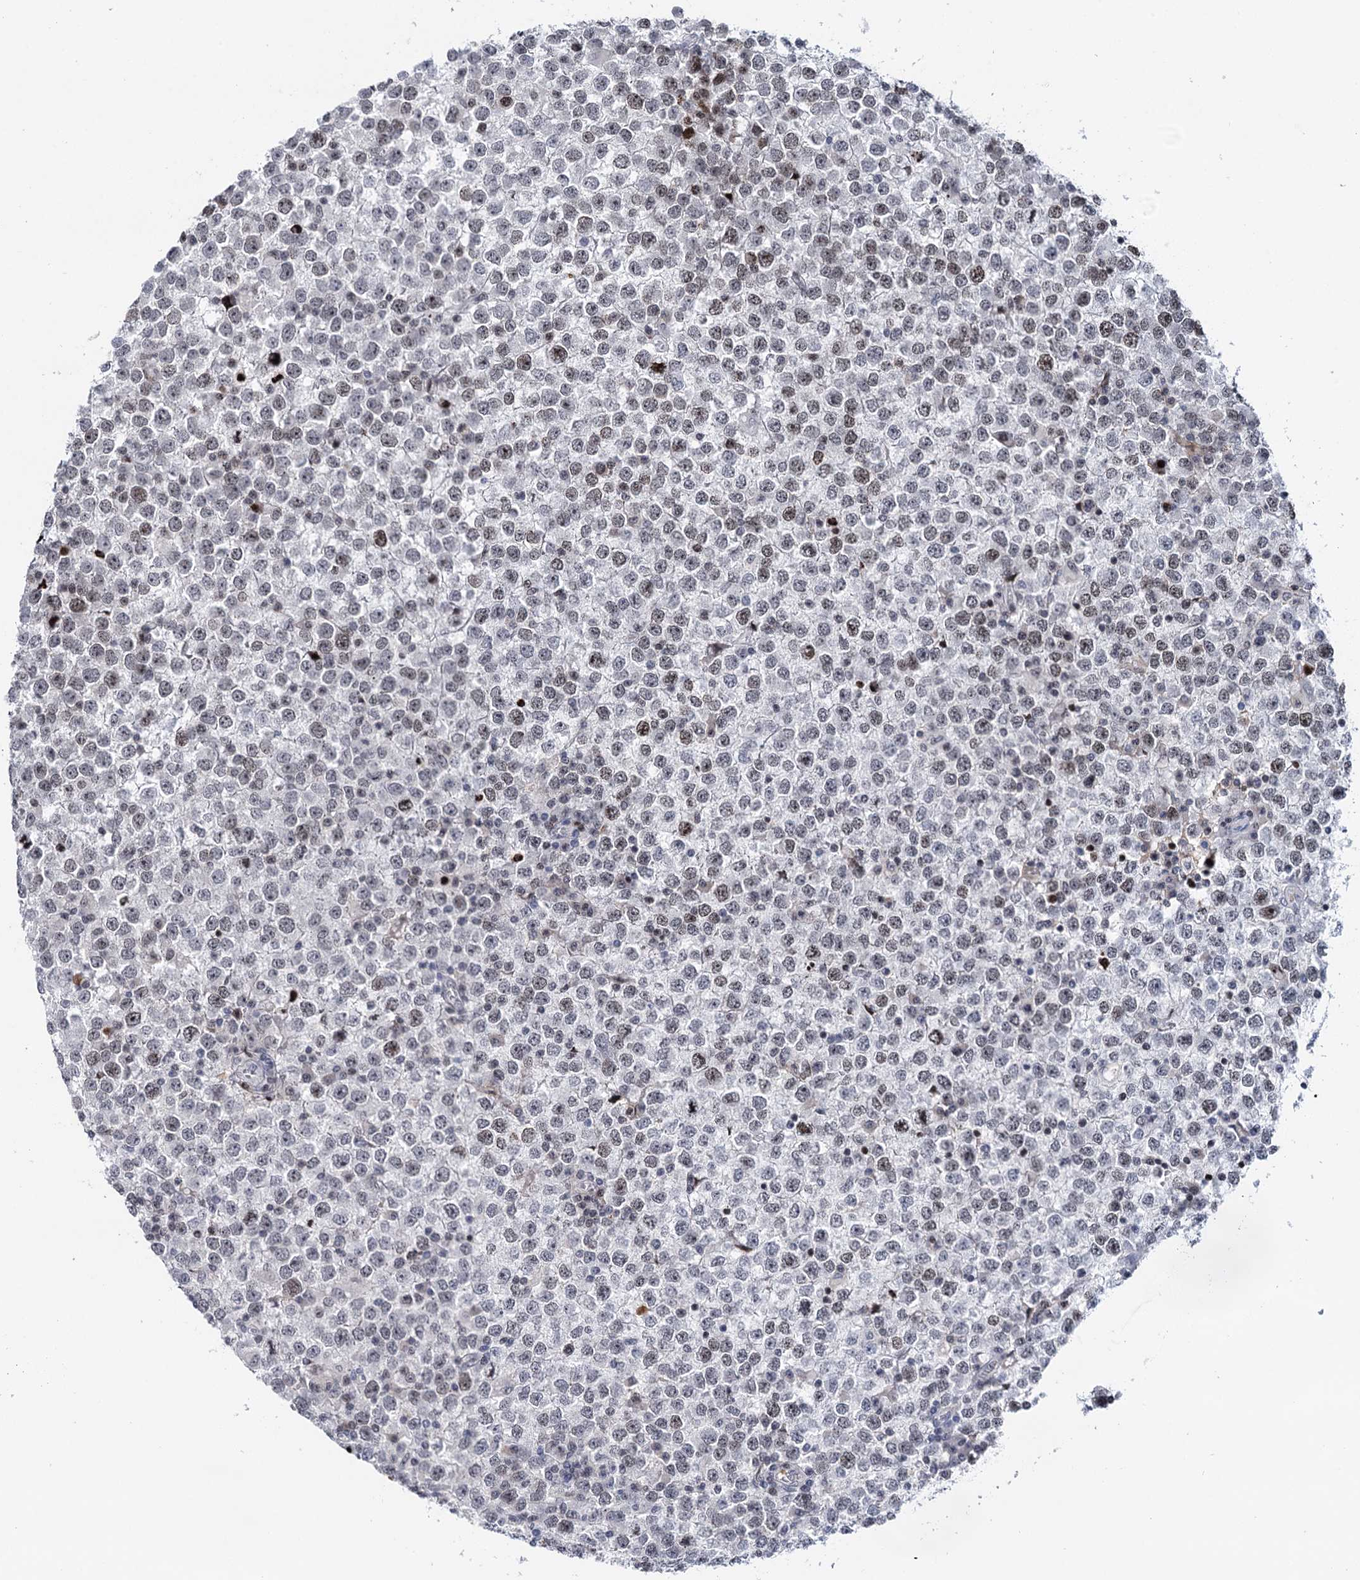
{"staining": {"intensity": "negative", "quantity": "none", "location": "none"}, "tissue": "testis cancer", "cell_type": "Tumor cells", "image_type": "cancer", "snomed": [{"axis": "morphology", "description": "Seminoma, NOS"}, {"axis": "topography", "description": "Testis"}], "caption": "This is a histopathology image of IHC staining of seminoma (testis), which shows no expression in tumor cells. The staining is performed using DAB (3,3'-diaminobenzidine) brown chromogen with nuclei counter-stained in using hematoxylin.", "gene": "ZCCHC10", "patient": {"sex": "male", "age": 65}}